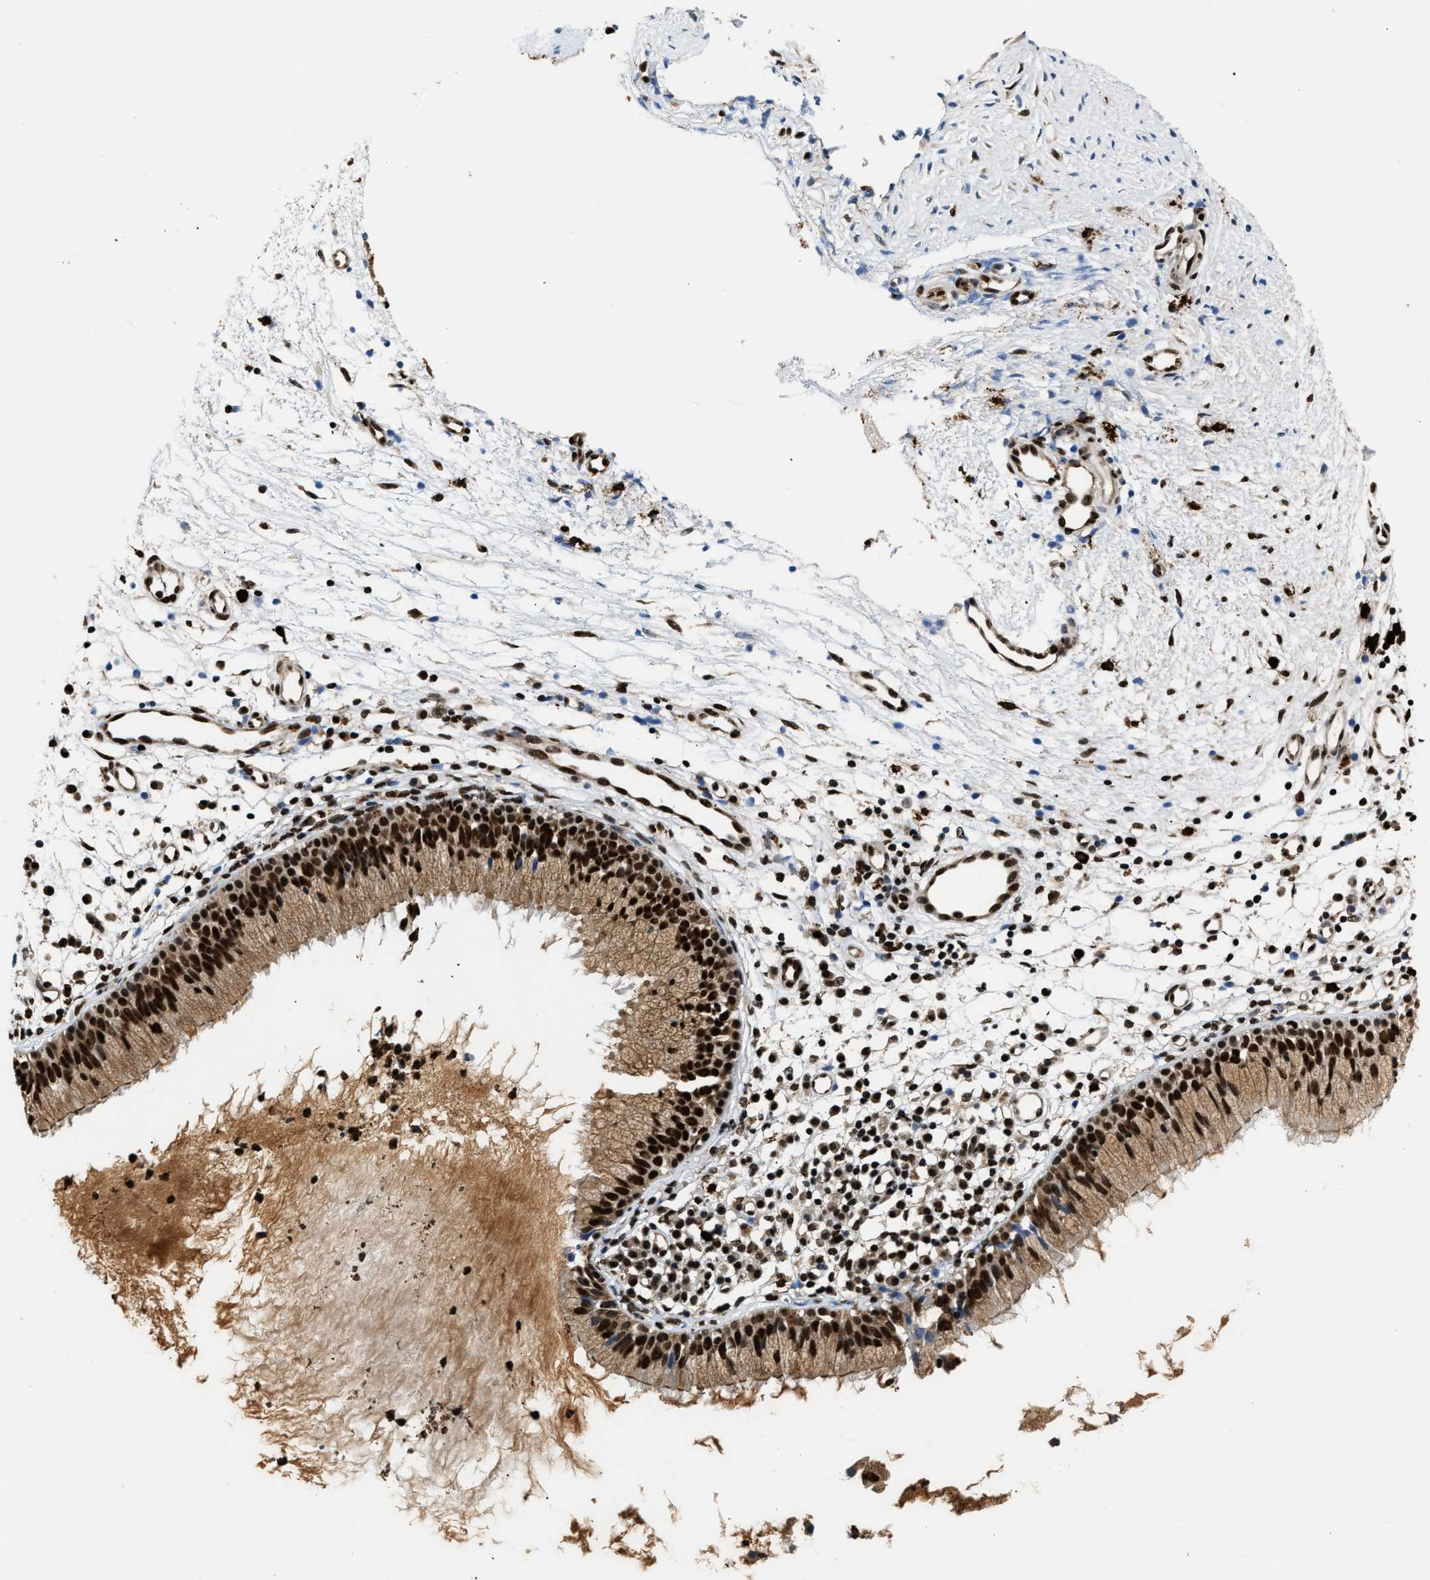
{"staining": {"intensity": "strong", "quantity": ">75%", "location": "cytoplasmic/membranous,nuclear"}, "tissue": "nasopharynx", "cell_type": "Respiratory epithelial cells", "image_type": "normal", "snomed": [{"axis": "morphology", "description": "Normal tissue, NOS"}, {"axis": "topography", "description": "Nasopharynx"}], "caption": "Unremarkable nasopharynx reveals strong cytoplasmic/membranous,nuclear positivity in about >75% of respiratory epithelial cells The staining is performed using DAB (3,3'-diaminobenzidine) brown chromogen to label protein expression. The nuclei are counter-stained blue using hematoxylin..", "gene": "CCNDBP1", "patient": {"sex": "male", "age": 21}}